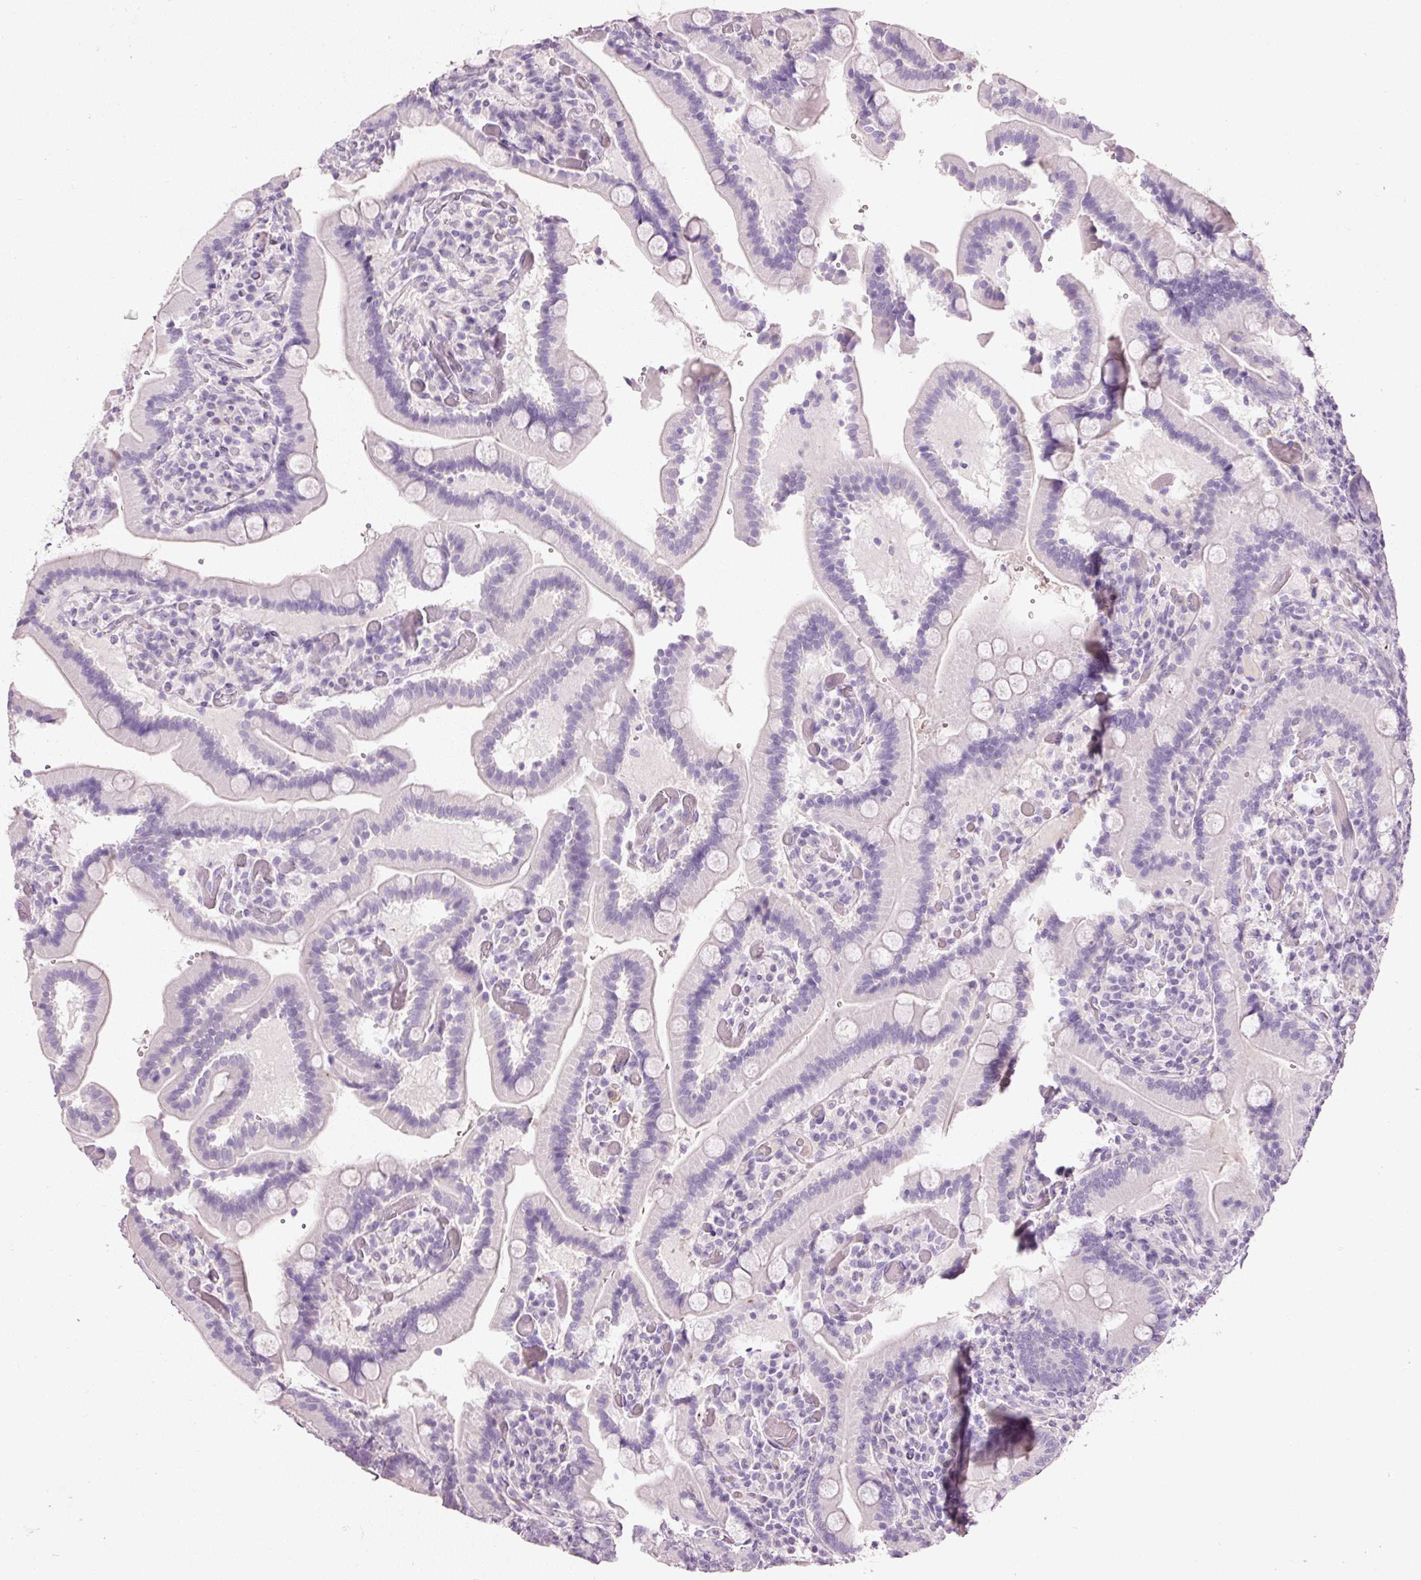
{"staining": {"intensity": "negative", "quantity": "none", "location": "none"}, "tissue": "duodenum", "cell_type": "Glandular cells", "image_type": "normal", "snomed": [{"axis": "morphology", "description": "Normal tissue, NOS"}, {"axis": "topography", "description": "Duodenum"}], "caption": "Image shows no significant protein staining in glandular cells of unremarkable duodenum.", "gene": "MUC5AC", "patient": {"sex": "female", "age": 62}}